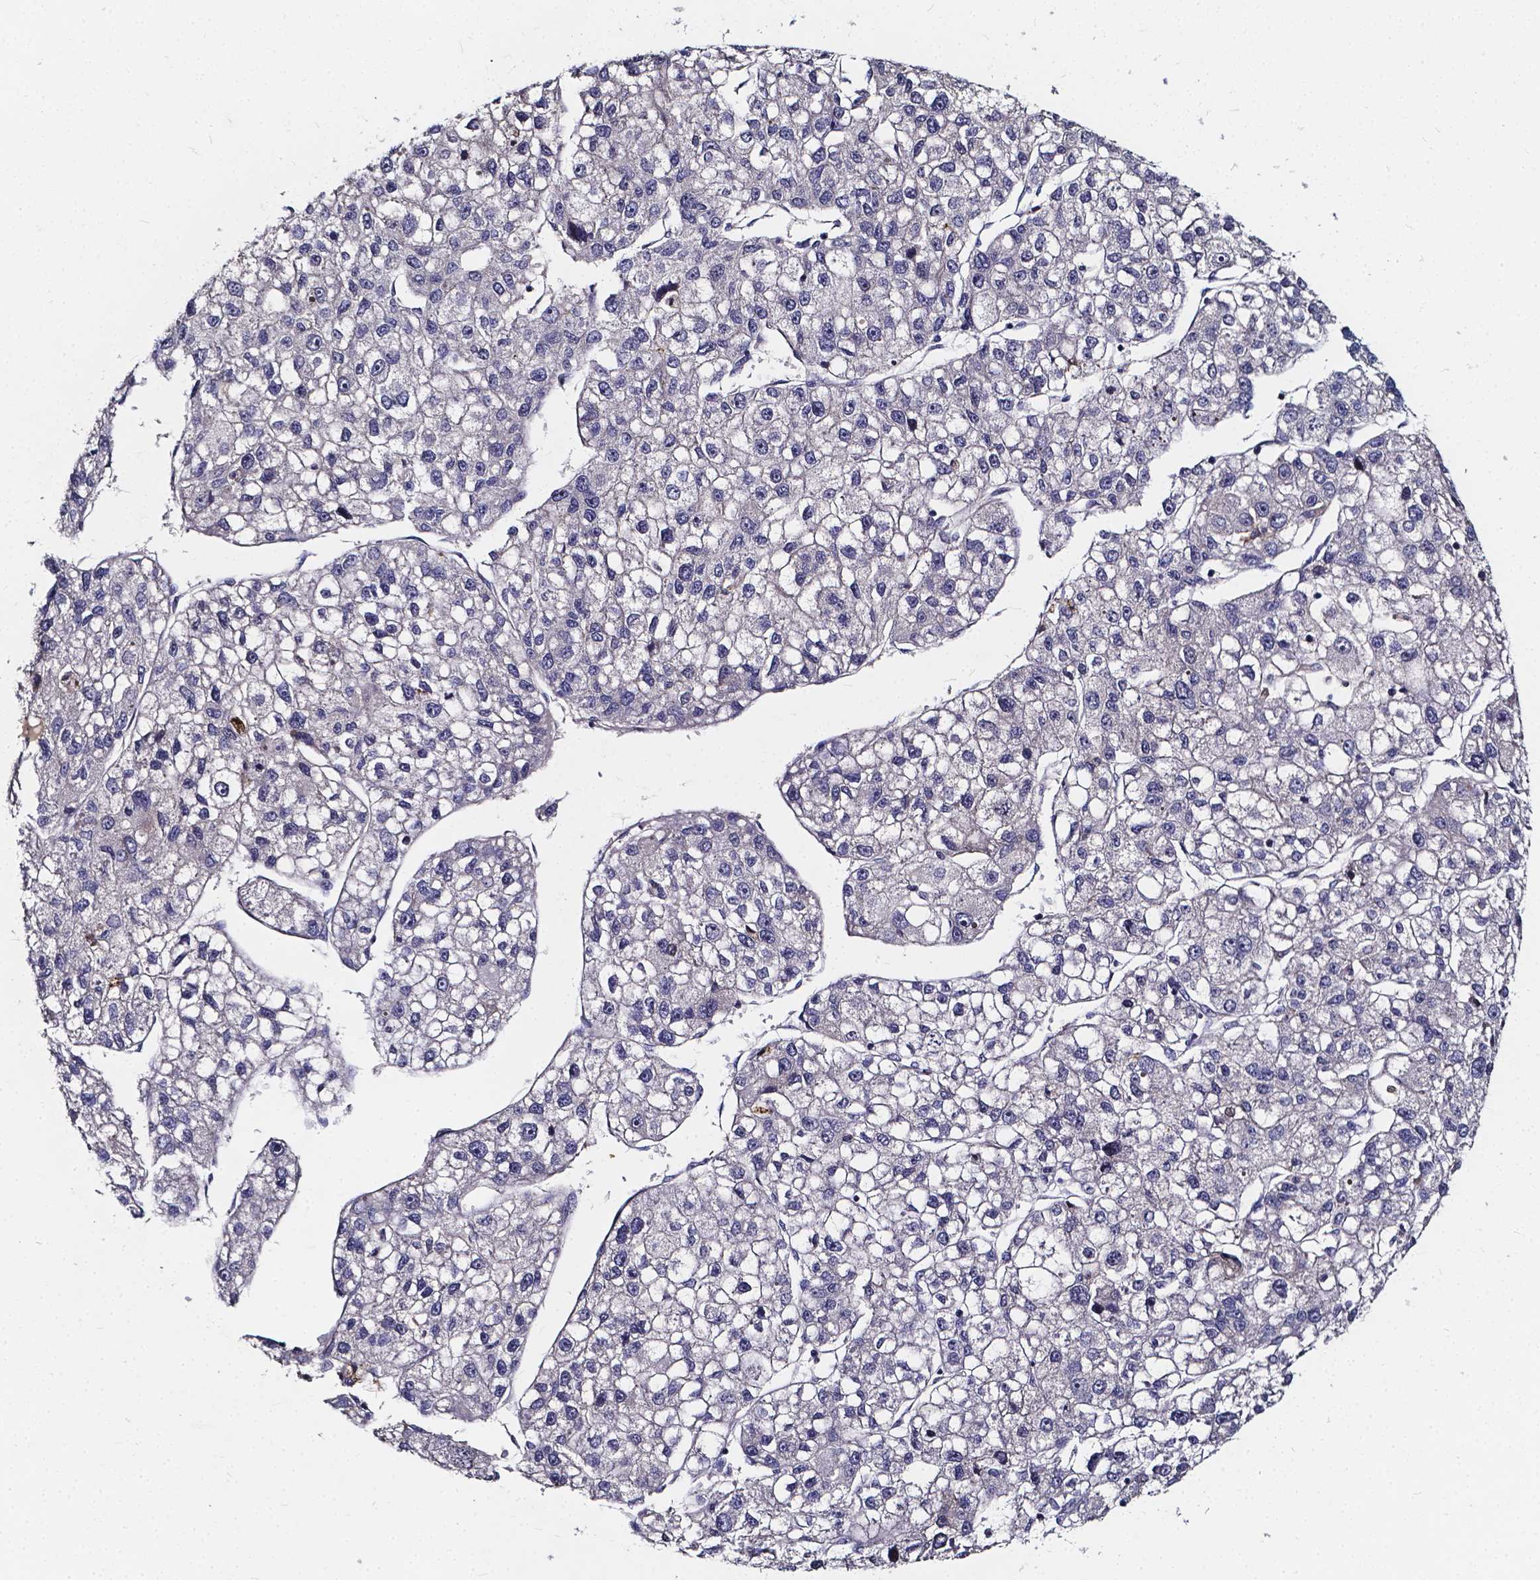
{"staining": {"intensity": "negative", "quantity": "none", "location": "none"}, "tissue": "liver cancer", "cell_type": "Tumor cells", "image_type": "cancer", "snomed": [{"axis": "morphology", "description": "Carcinoma, Hepatocellular, NOS"}, {"axis": "topography", "description": "Liver"}], "caption": "Tumor cells show no significant staining in liver cancer. (Stains: DAB immunohistochemistry with hematoxylin counter stain, Microscopy: brightfield microscopy at high magnification).", "gene": "SOWAHA", "patient": {"sex": "male", "age": 56}}